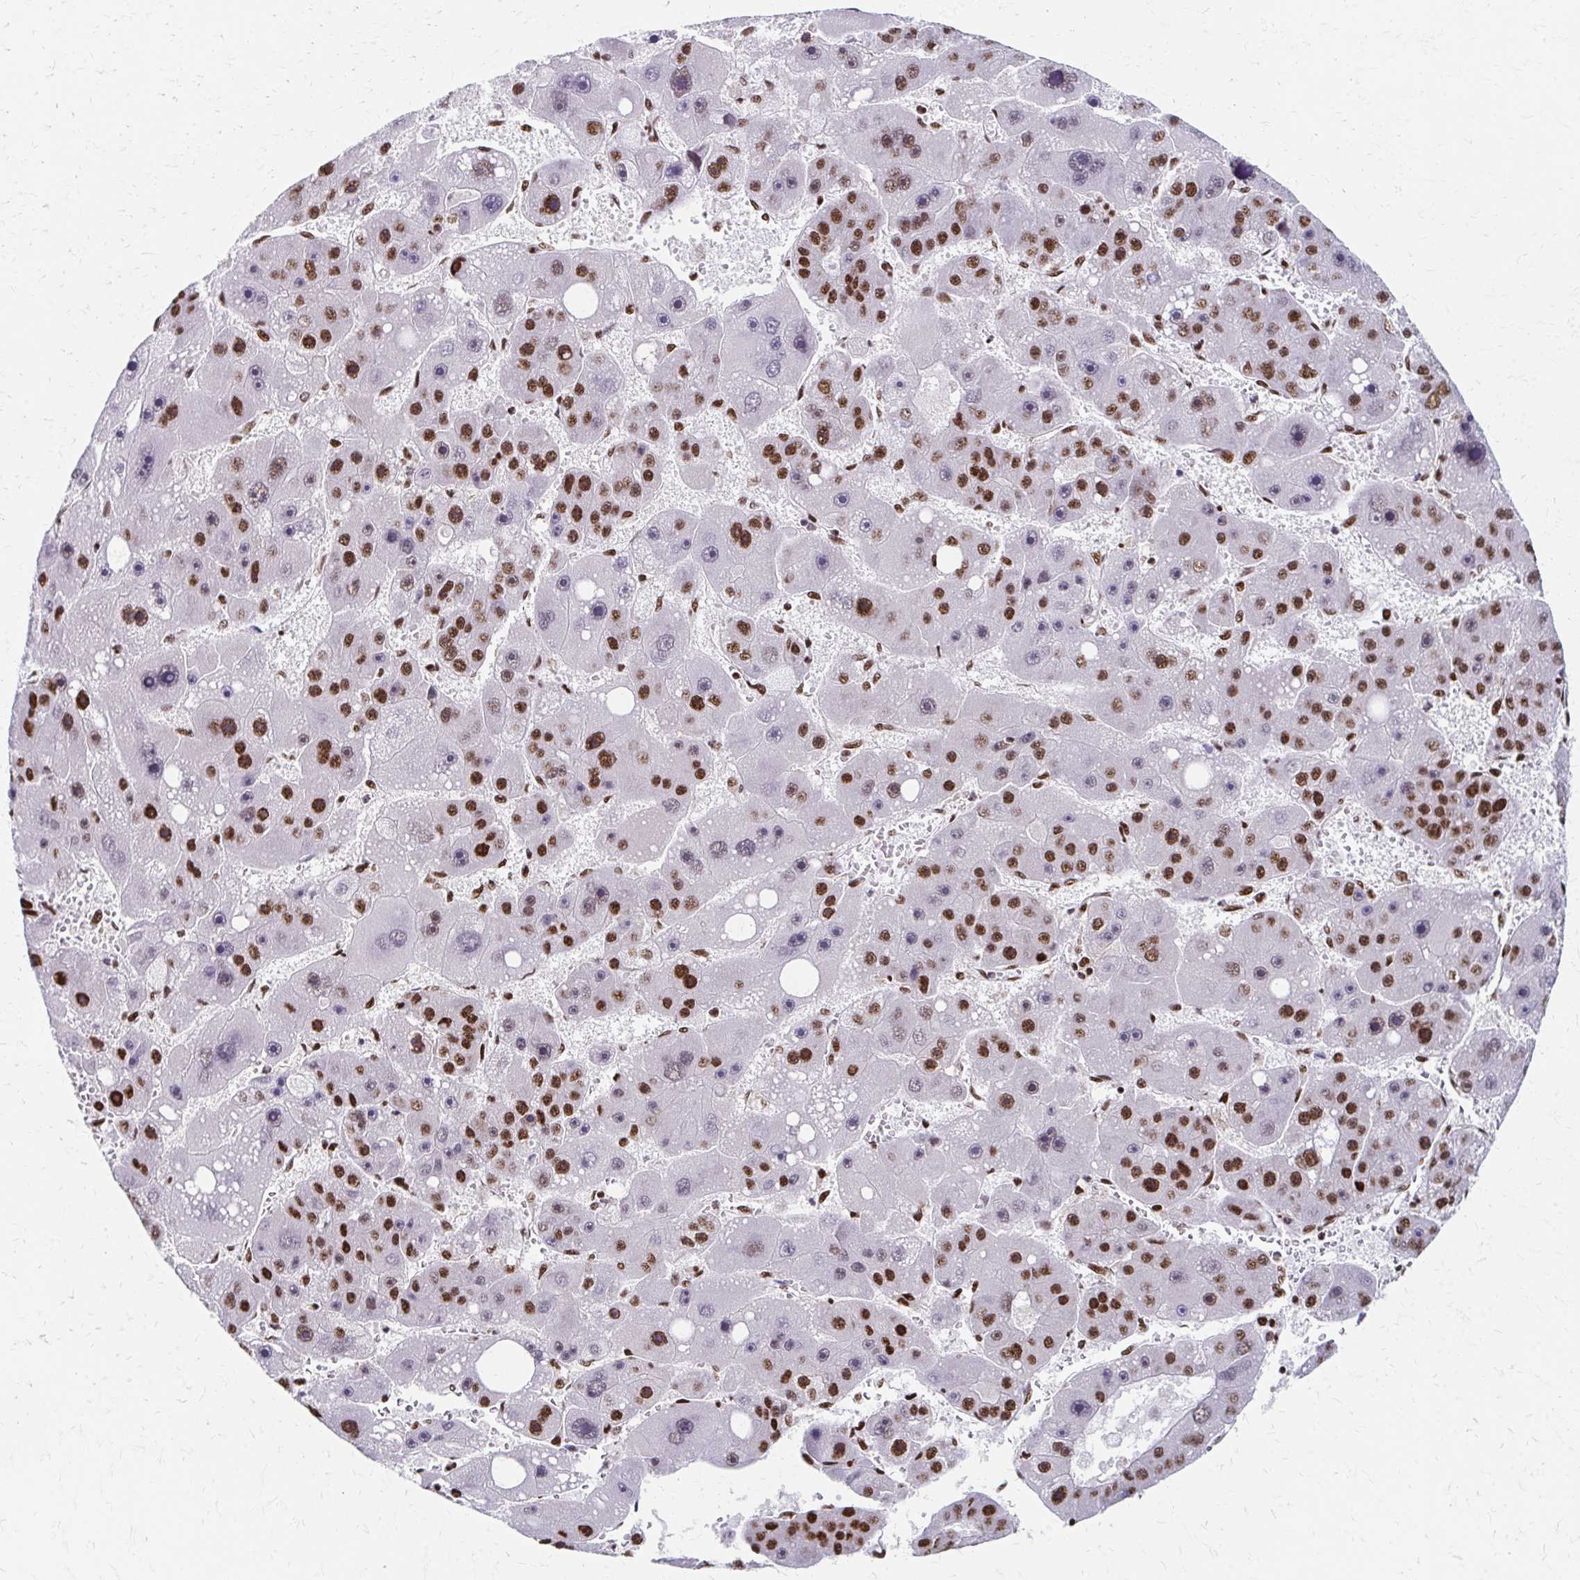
{"staining": {"intensity": "strong", "quantity": "25%-75%", "location": "nuclear"}, "tissue": "liver cancer", "cell_type": "Tumor cells", "image_type": "cancer", "snomed": [{"axis": "morphology", "description": "Carcinoma, Hepatocellular, NOS"}, {"axis": "topography", "description": "Liver"}], "caption": "Brown immunohistochemical staining in human liver hepatocellular carcinoma displays strong nuclear positivity in approximately 25%-75% of tumor cells. (DAB (3,3'-diaminobenzidine) IHC, brown staining for protein, blue staining for nuclei).", "gene": "CNKSR3", "patient": {"sex": "female", "age": 61}}